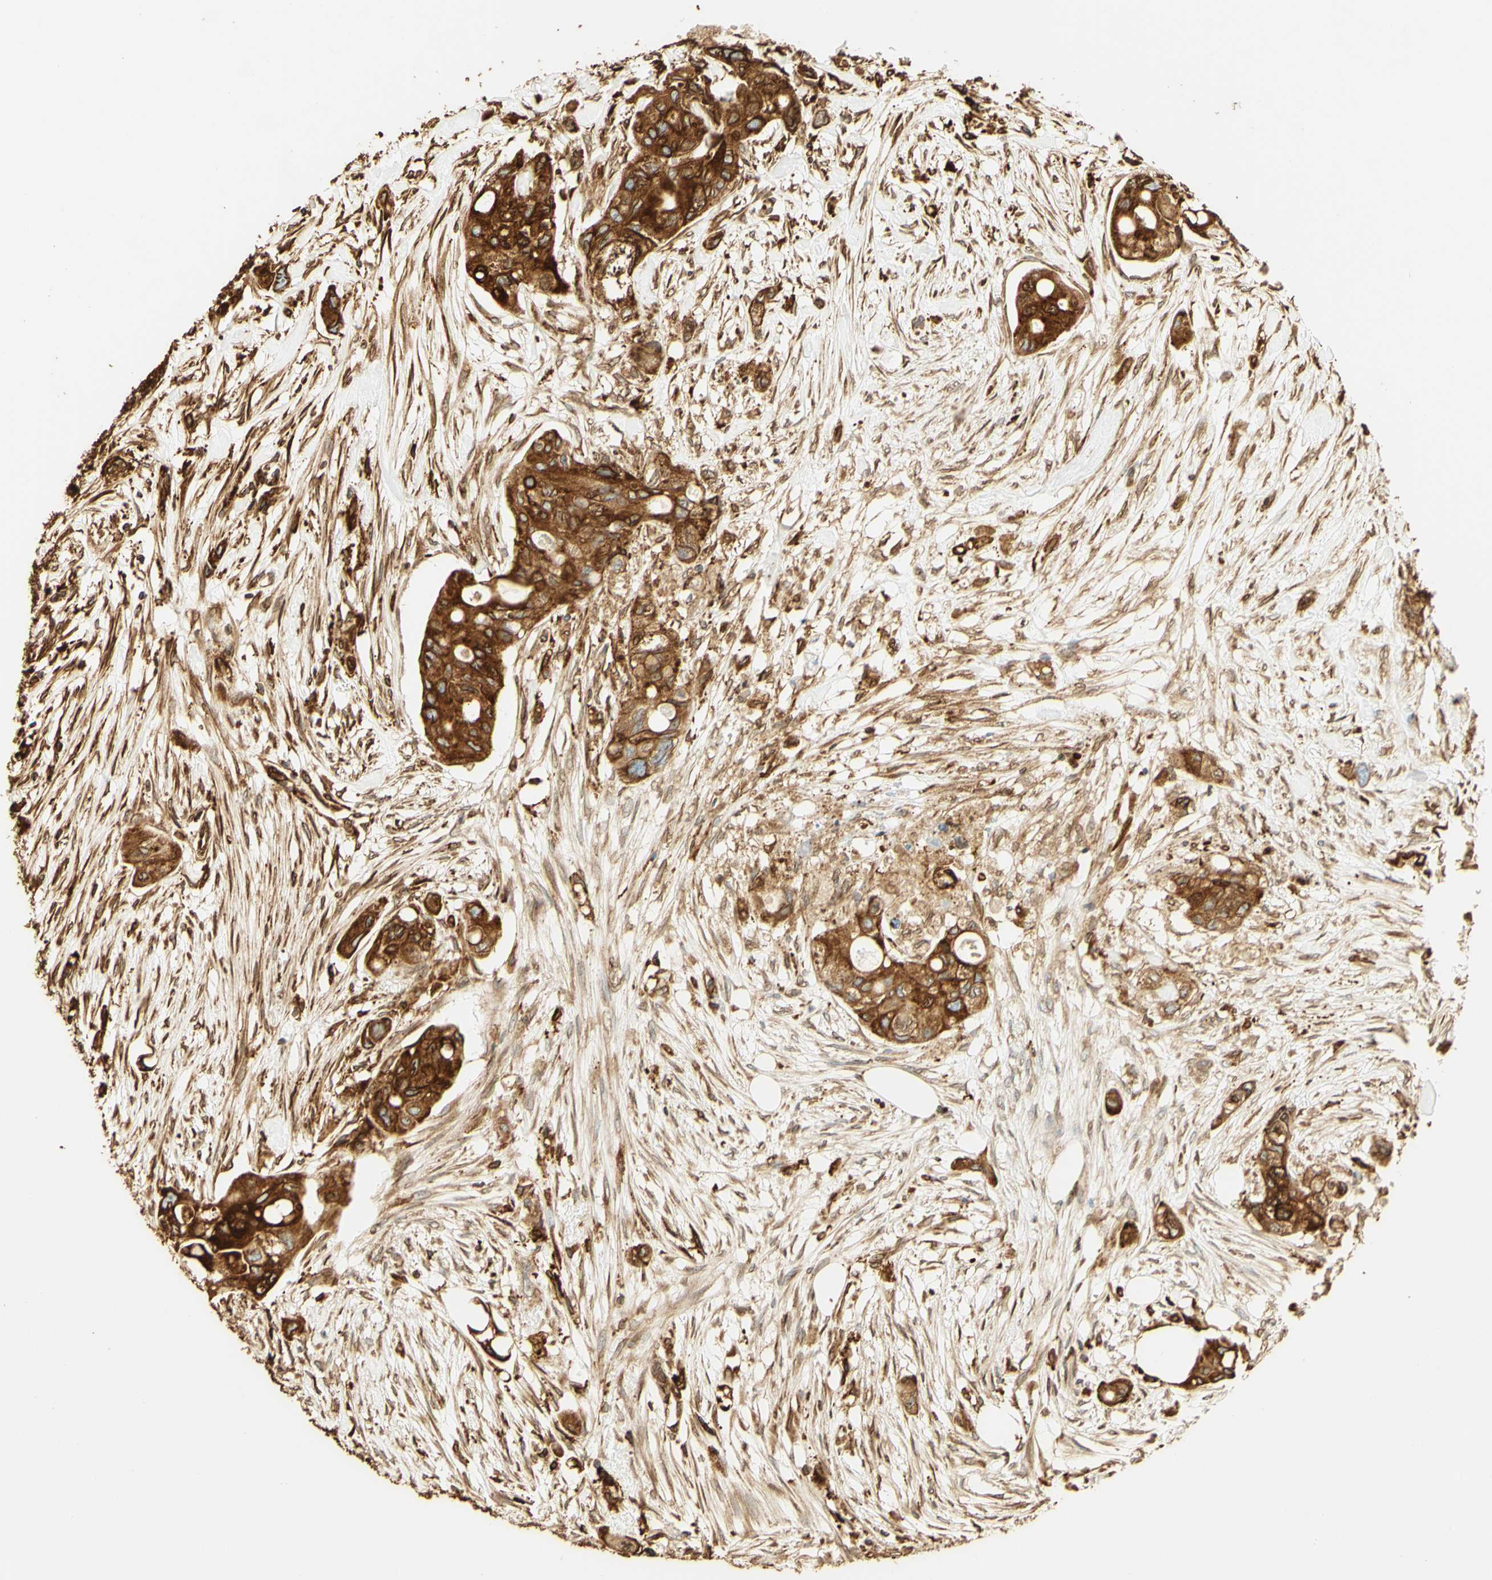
{"staining": {"intensity": "strong", "quantity": ">75%", "location": "cytoplasmic/membranous"}, "tissue": "colorectal cancer", "cell_type": "Tumor cells", "image_type": "cancer", "snomed": [{"axis": "morphology", "description": "Adenocarcinoma, NOS"}, {"axis": "topography", "description": "Colon"}], "caption": "Immunohistochemical staining of colorectal cancer (adenocarcinoma) reveals high levels of strong cytoplasmic/membranous protein expression in about >75% of tumor cells.", "gene": "CANX", "patient": {"sex": "female", "age": 57}}